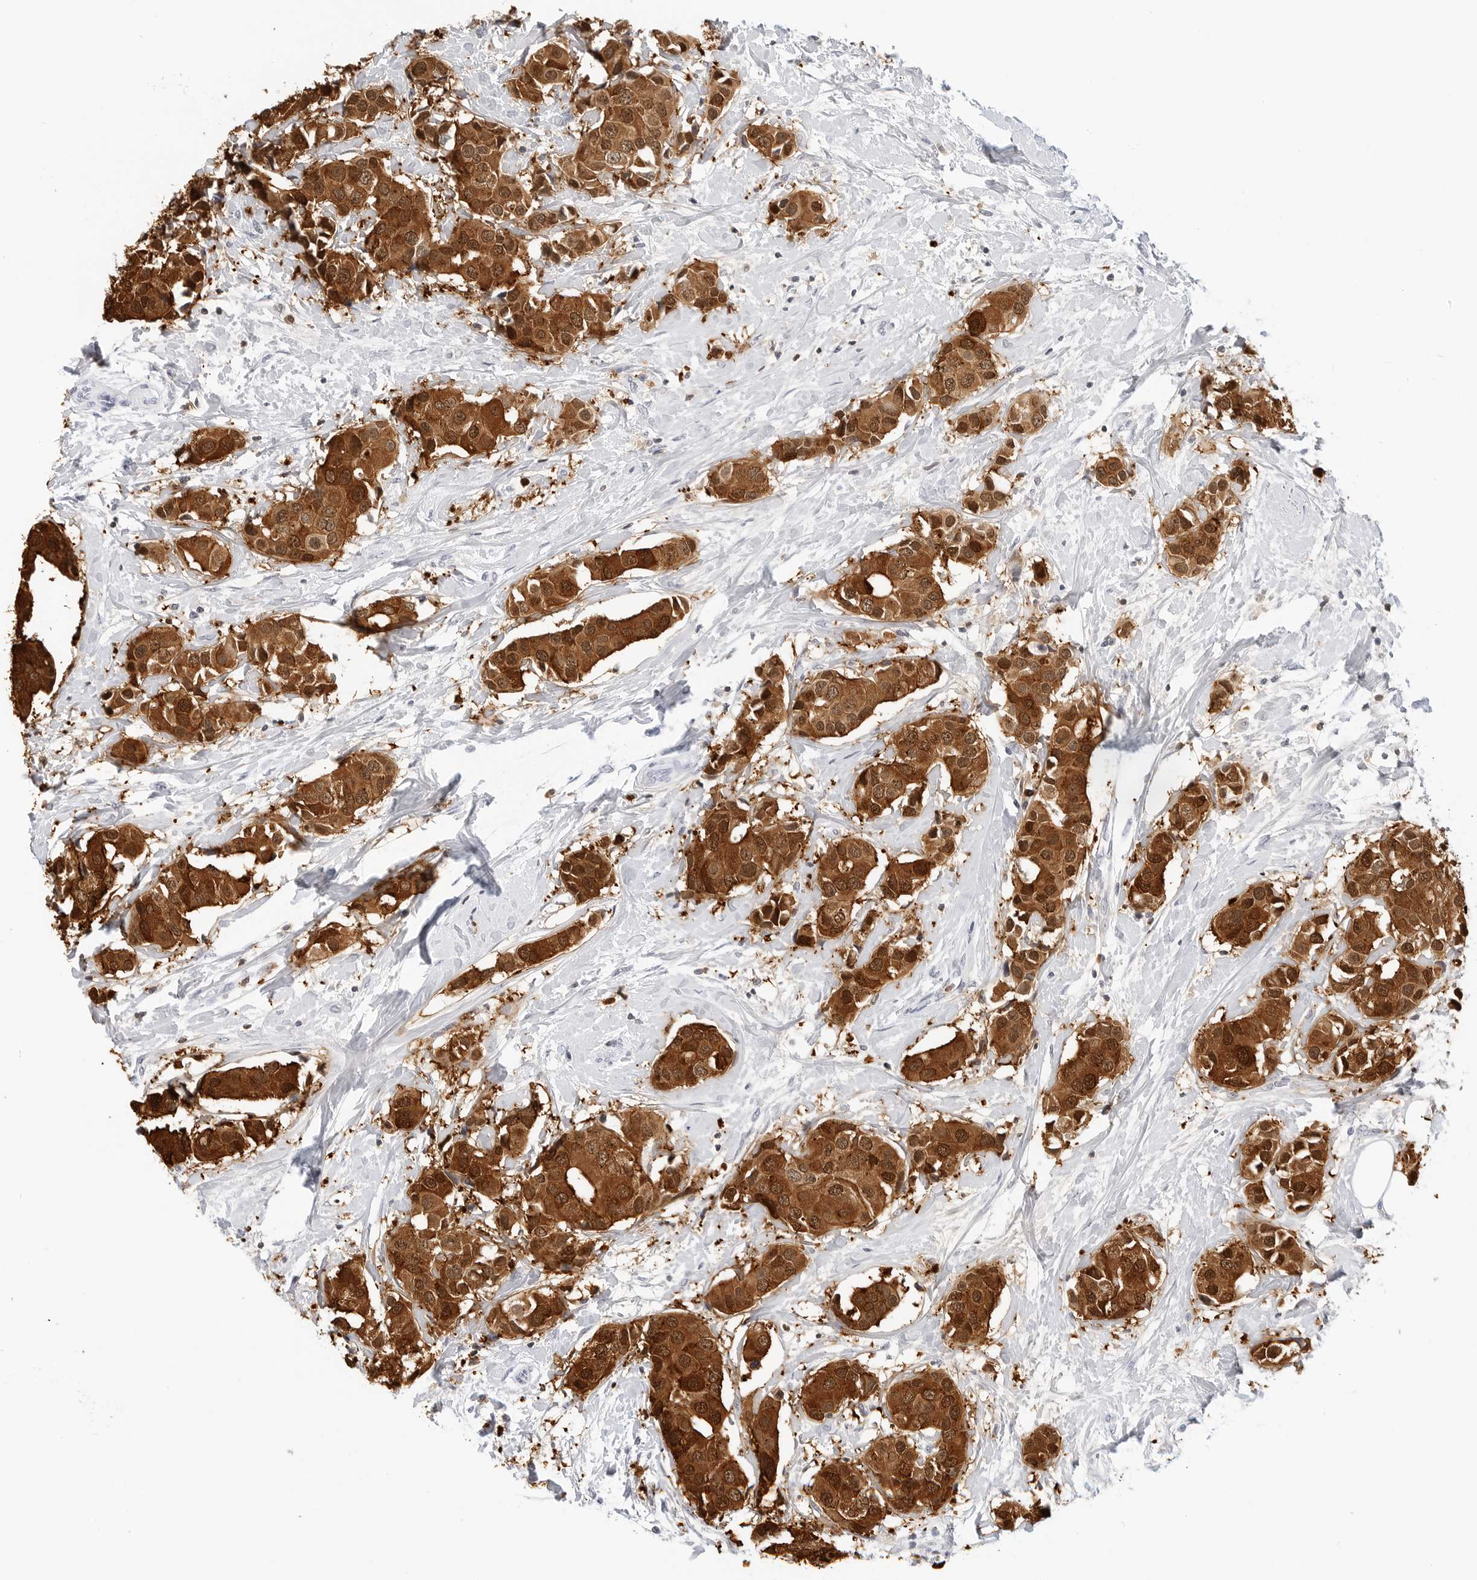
{"staining": {"intensity": "strong", "quantity": ">75%", "location": "cytoplasmic/membranous,nuclear"}, "tissue": "breast cancer", "cell_type": "Tumor cells", "image_type": "cancer", "snomed": [{"axis": "morphology", "description": "Normal tissue, NOS"}, {"axis": "morphology", "description": "Duct carcinoma"}, {"axis": "topography", "description": "Breast"}], "caption": "Brown immunohistochemical staining in human breast cancer reveals strong cytoplasmic/membranous and nuclear expression in approximately >75% of tumor cells. Ihc stains the protein of interest in brown and the nuclei are stained blue.", "gene": "SLC9A3R1", "patient": {"sex": "female", "age": 39}}